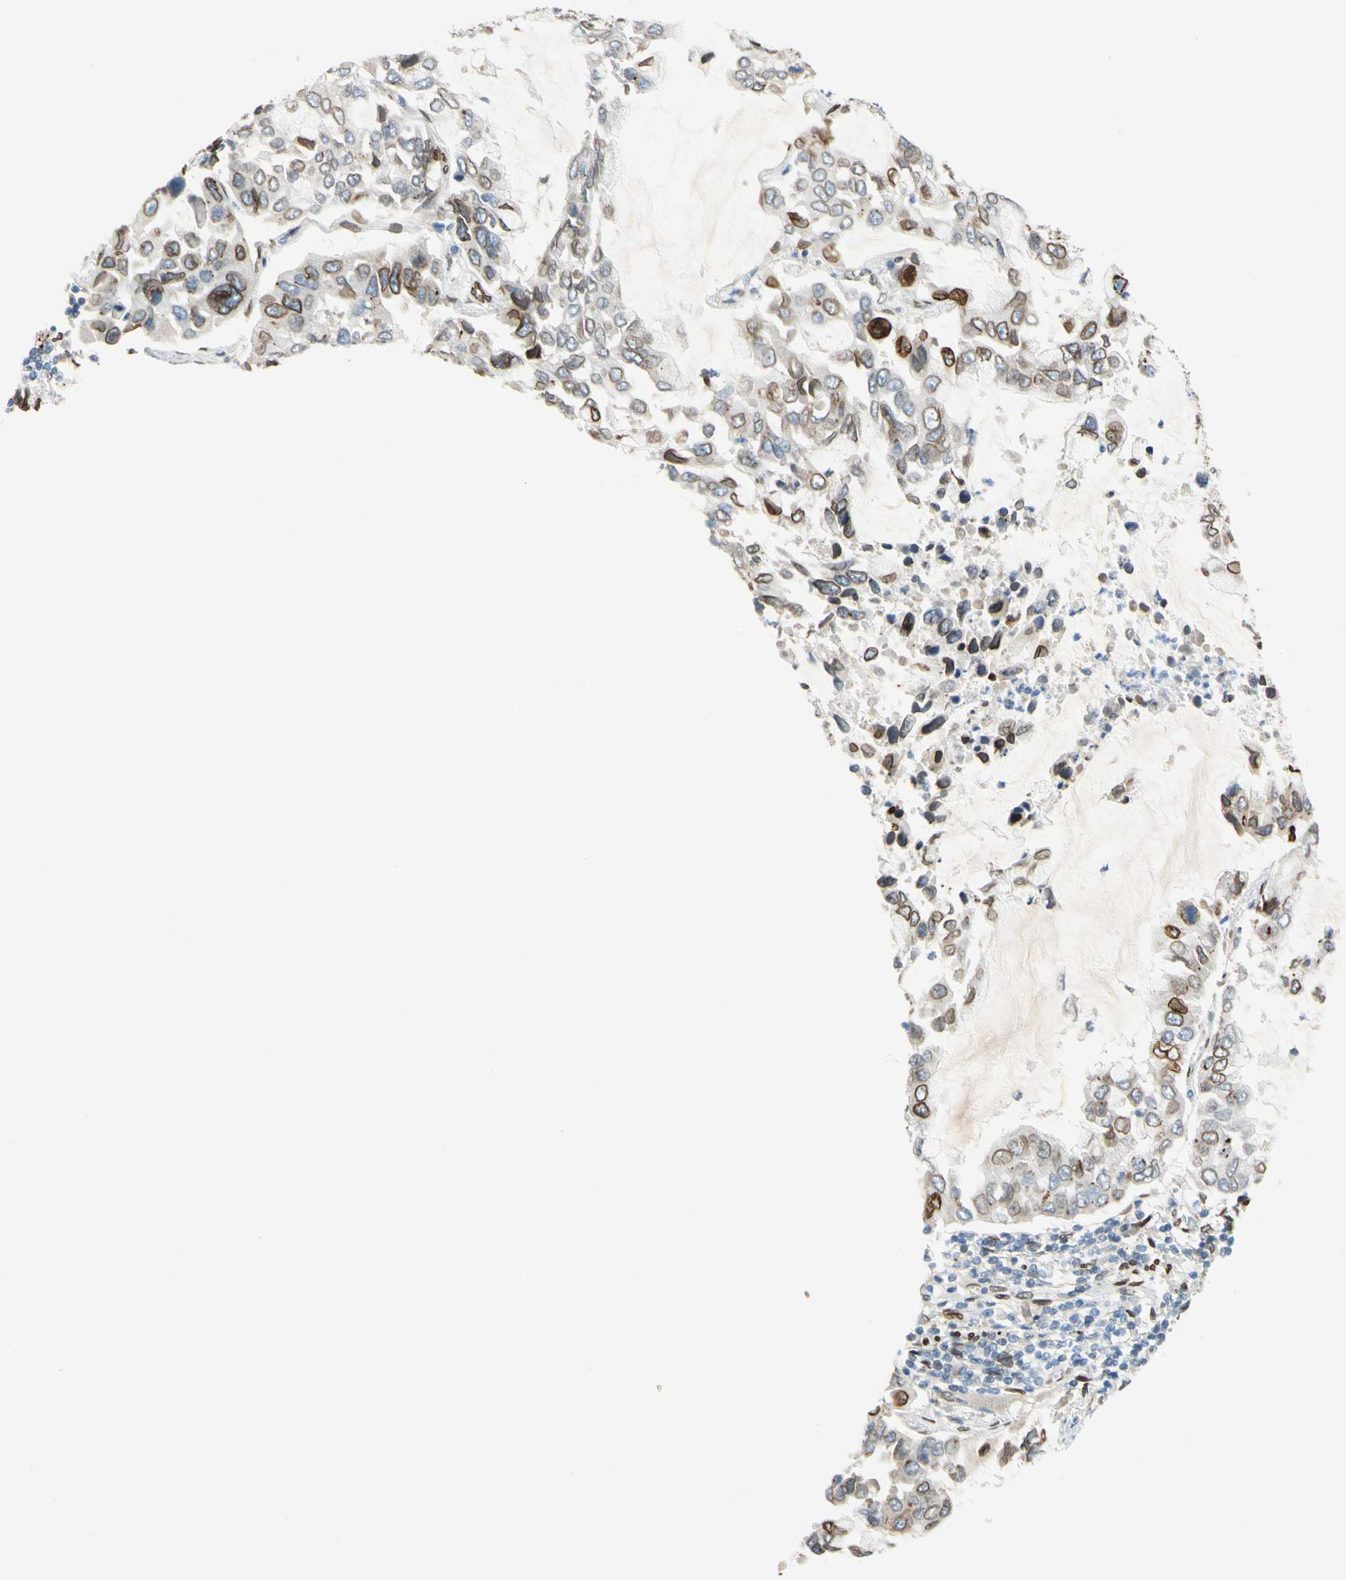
{"staining": {"intensity": "moderate", "quantity": "25%-75%", "location": "cytoplasmic/membranous,nuclear"}, "tissue": "lung cancer", "cell_type": "Tumor cells", "image_type": "cancer", "snomed": [{"axis": "morphology", "description": "Adenocarcinoma, NOS"}, {"axis": "topography", "description": "Lung"}], "caption": "Protein staining of lung cancer tissue displays moderate cytoplasmic/membranous and nuclear staining in approximately 25%-75% of tumor cells. Immunohistochemistry (ihc) stains the protein of interest in brown and the nuclei are stained blue.", "gene": "SUN1", "patient": {"sex": "male", "age": 64}}